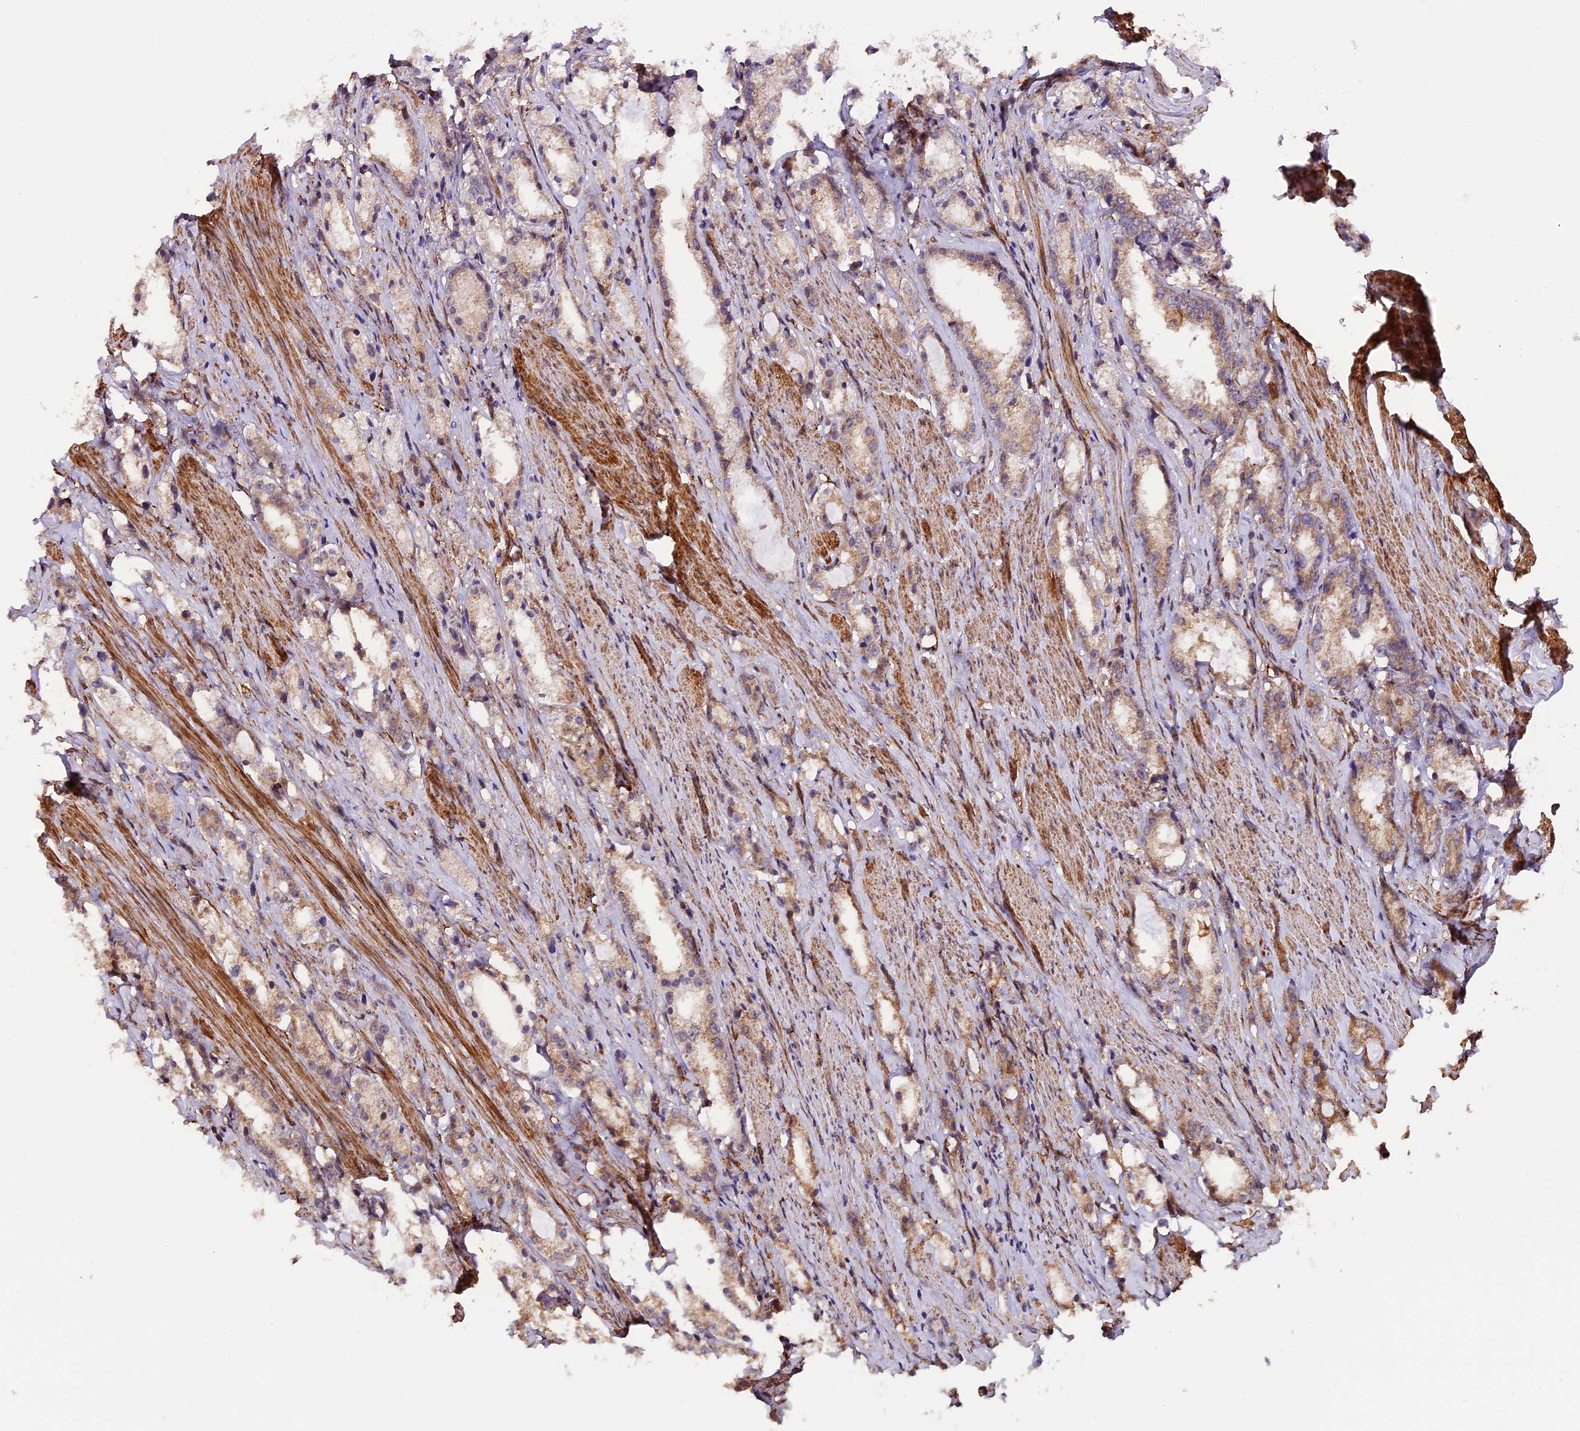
{"staining": {"intensity": "negative", "quantity": "none", "location": "none"}, "tissue": "prostate cancer", "cell_type": "Tumor cells", "image_type": "cancer", "snomed": [{"axis": "morphology", "description": "Adenocarcinoma, High grade"}, {"axis": "topography", "description": "Prostate"}], "caption": "Prostate cancer was stained to show a protein in brown. There is no significant positivity in tumor cells. (Immunohistochemistry, brightfield microscopy, high magnification).", "gene": "HERPUD1", "patient": {"sex": "male", "age": 66}}